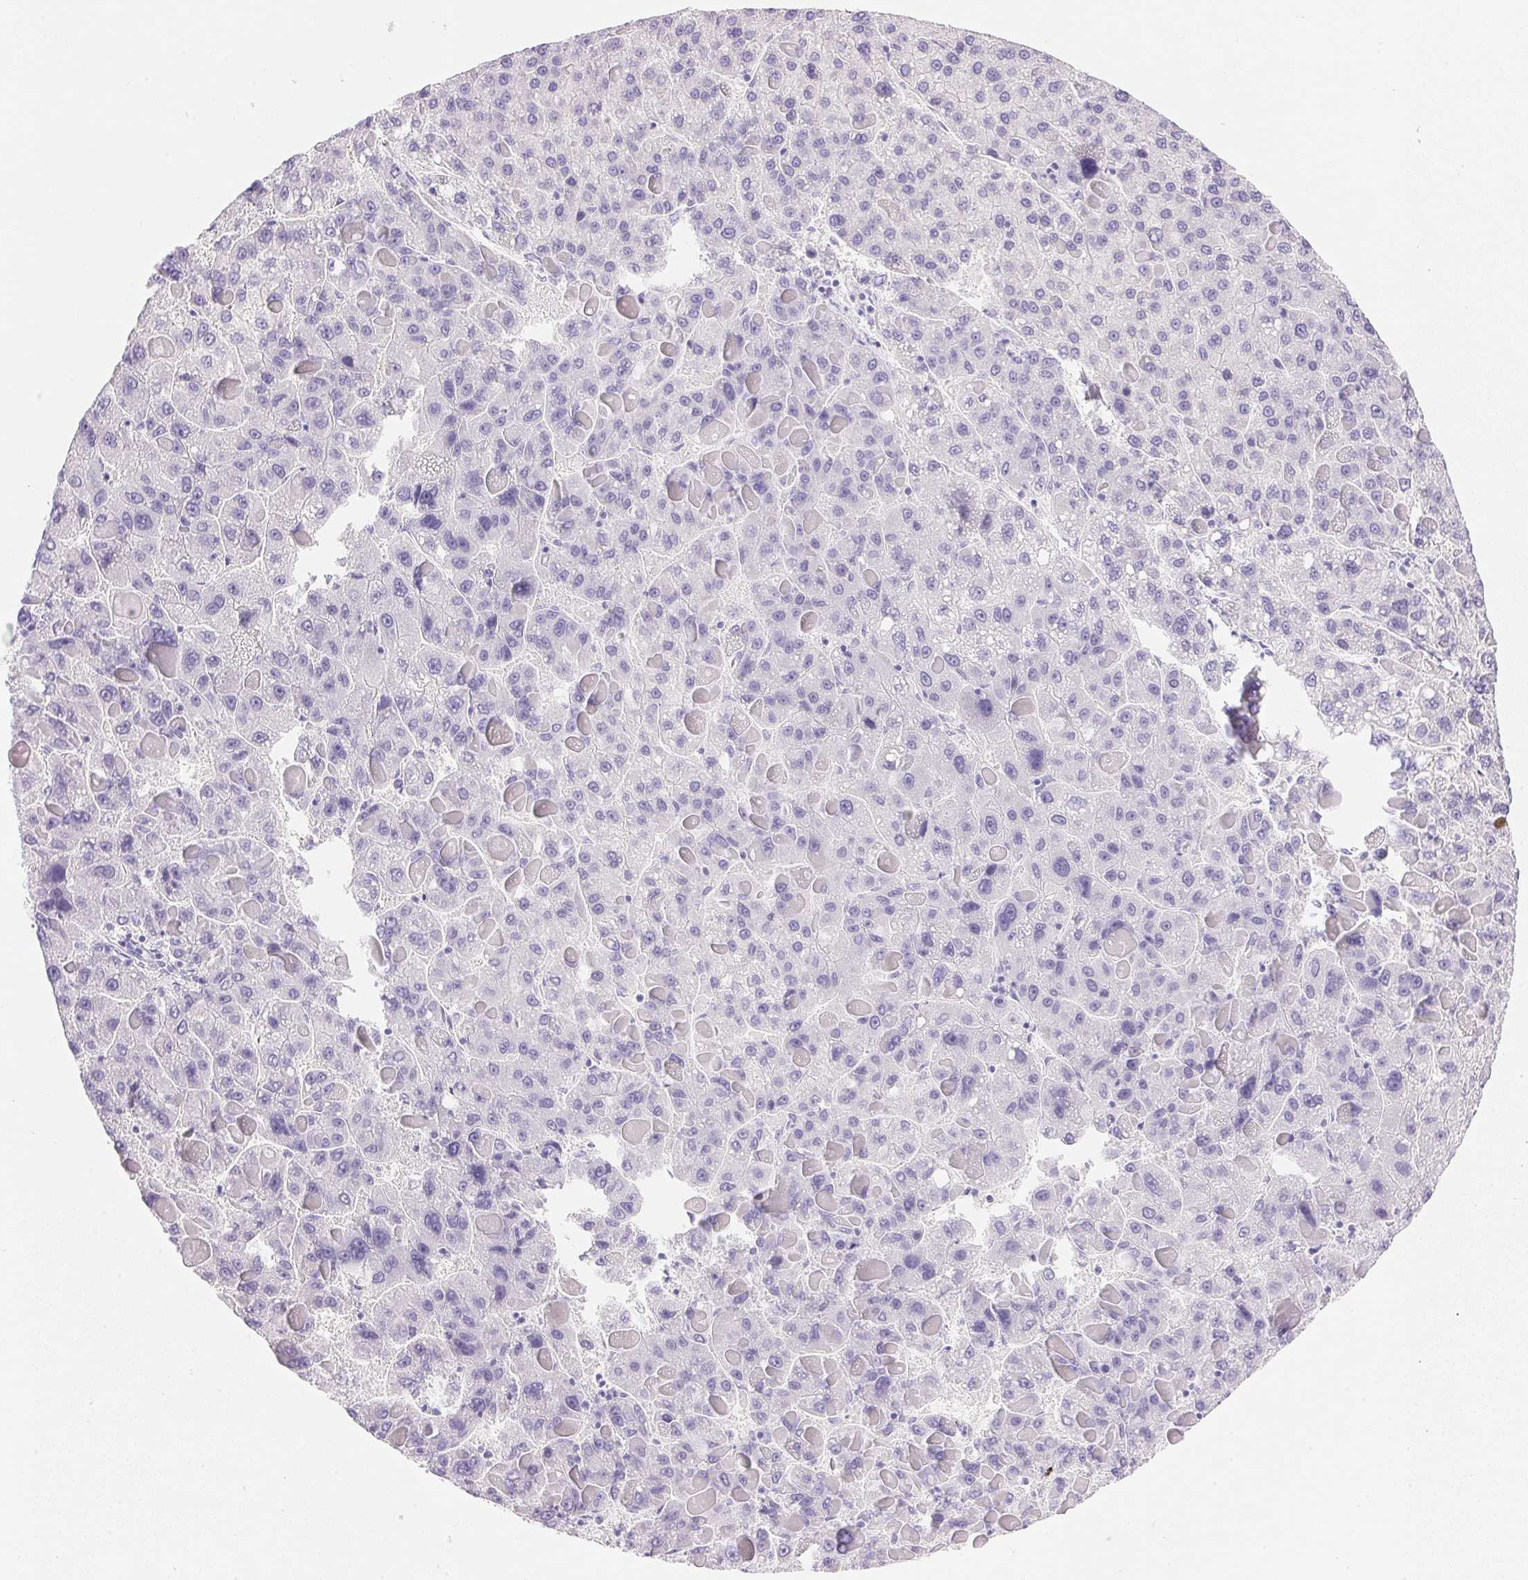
{"staining": {"intensity": "negative", "quantity": "none", "location": "none"}, "tissue": "liver cancer", "cell_type": "Tumor cells", "image_type": "cancer", "snomed": [{"axis": "morphology", "description": "Carcinoma, Hepatocellular, NOS"}, {"axis": "topography", "description": "Liver"}], "caption": "IHC of hepatocellular carcinoma (liver) shows no expression in tumor cells.", "gene": "ATP6V0A4", "patient": {"sex": "female", "age": 82}}